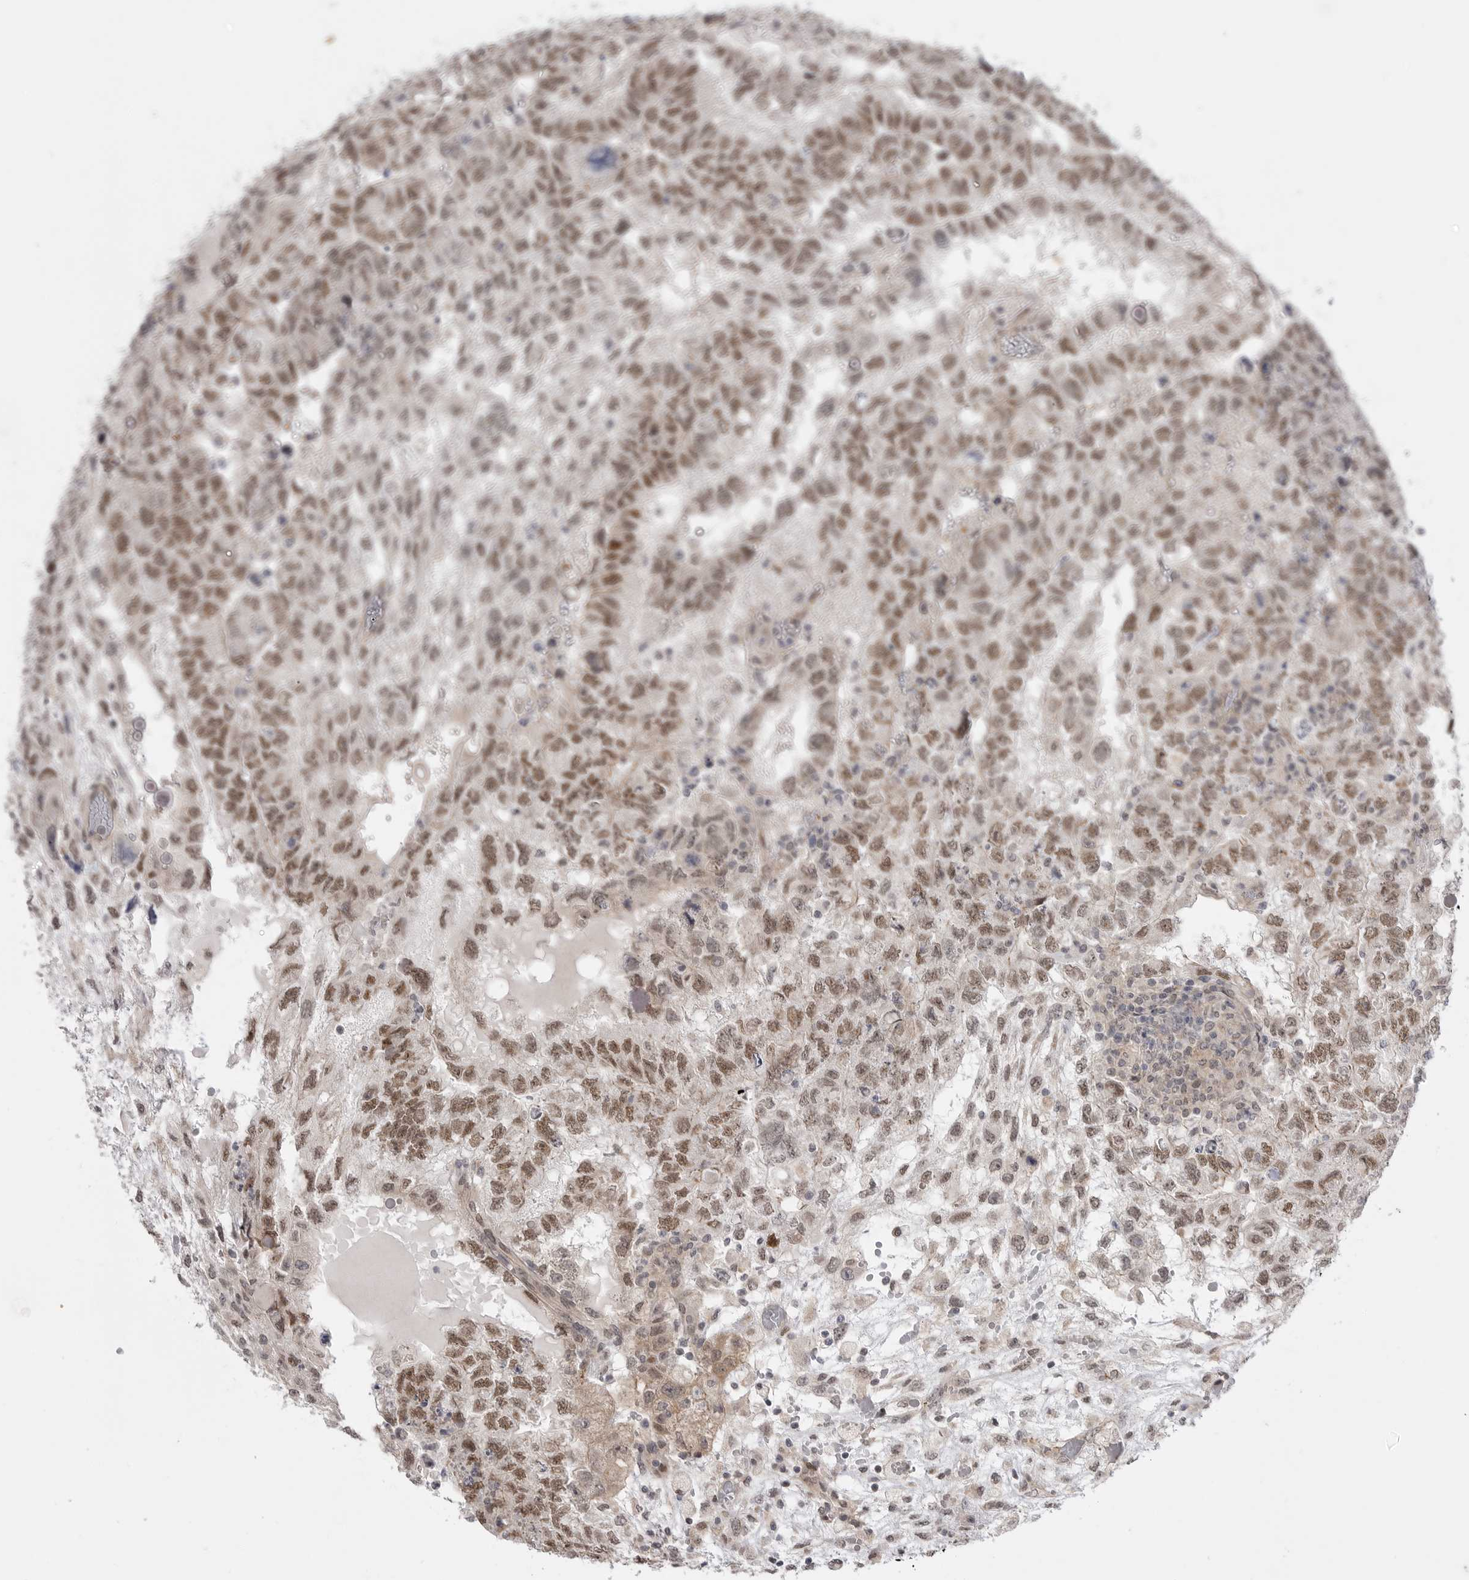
{"staining": {"intensity": "moderate", "quantity": ">75%", "location": "nuclear"}, "tissue": "testis cancer", "cell_type": "Tumor cells", "image_type": "cancer", "snomed": [{"axis": "morphology", "description": "Carcinoma, Embryonal, NOS"}, {"axis": "topography", "description": "Testis"}], "caption": "Human testis cancer stained with a protein marker demonstrates moderate staining in tumor cells.", "gene": "GGT6", "patient": {"sex": "male", "age": 36}}